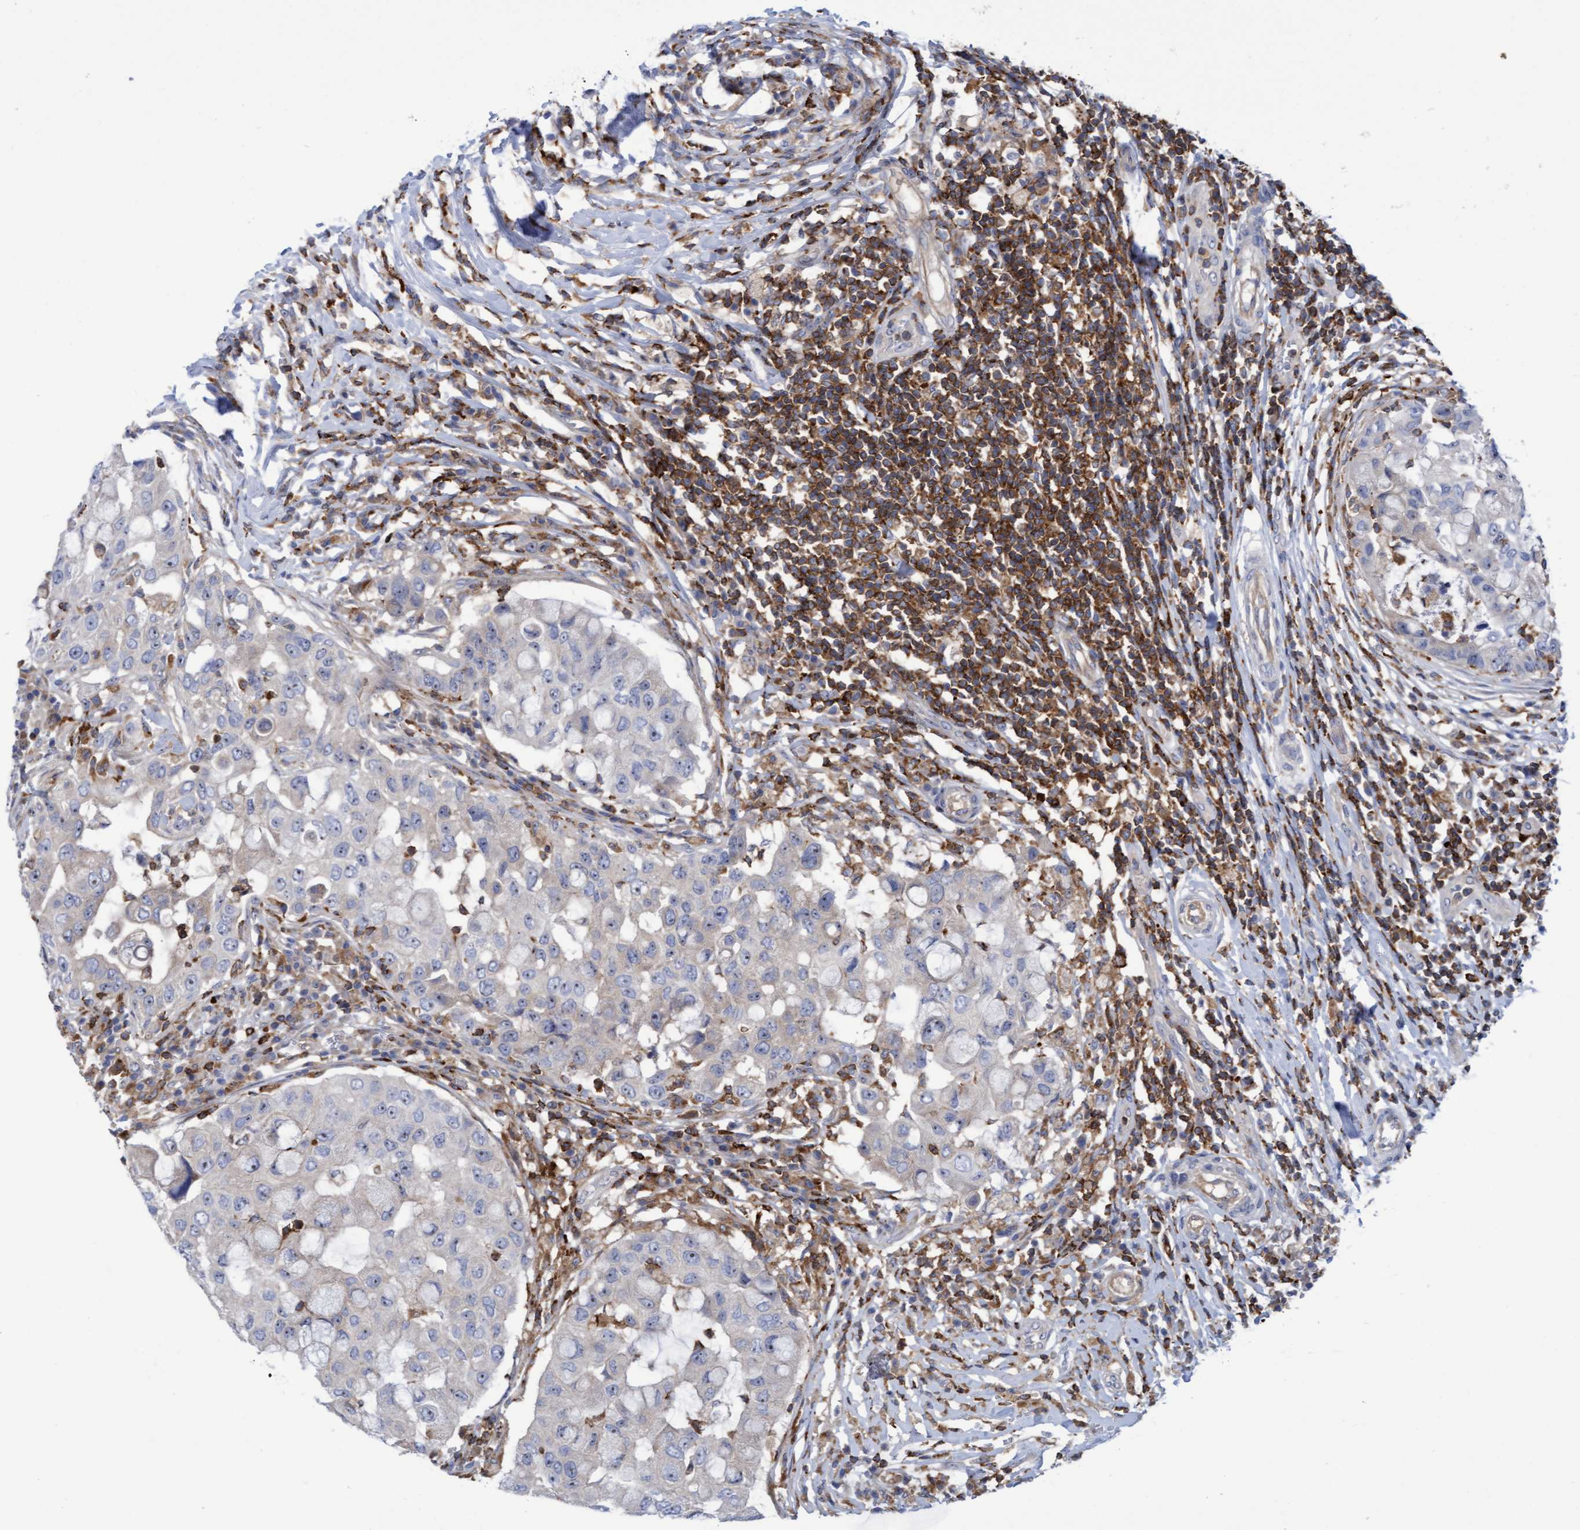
{"staining": {"intensity": "negative", "quantity": "none", "location": "none"}, "tissue": "breast cancer", "cell_type": "Tumor cells", "image_type": "cancer", "snomed": [{"axis": "morphology", "description": "Duct carcinoma"}, {"axis": "topography", "description": "Breast"}], "caption": "A photomicrograph of breast intraductal carcinoma stained for a protein reveals no brown staining in tumor cells. (DAB immunohistochemistry (IHC), high magnification).", "gene": "FNBP1", "patient": {"sex": "female", "age": 27}}